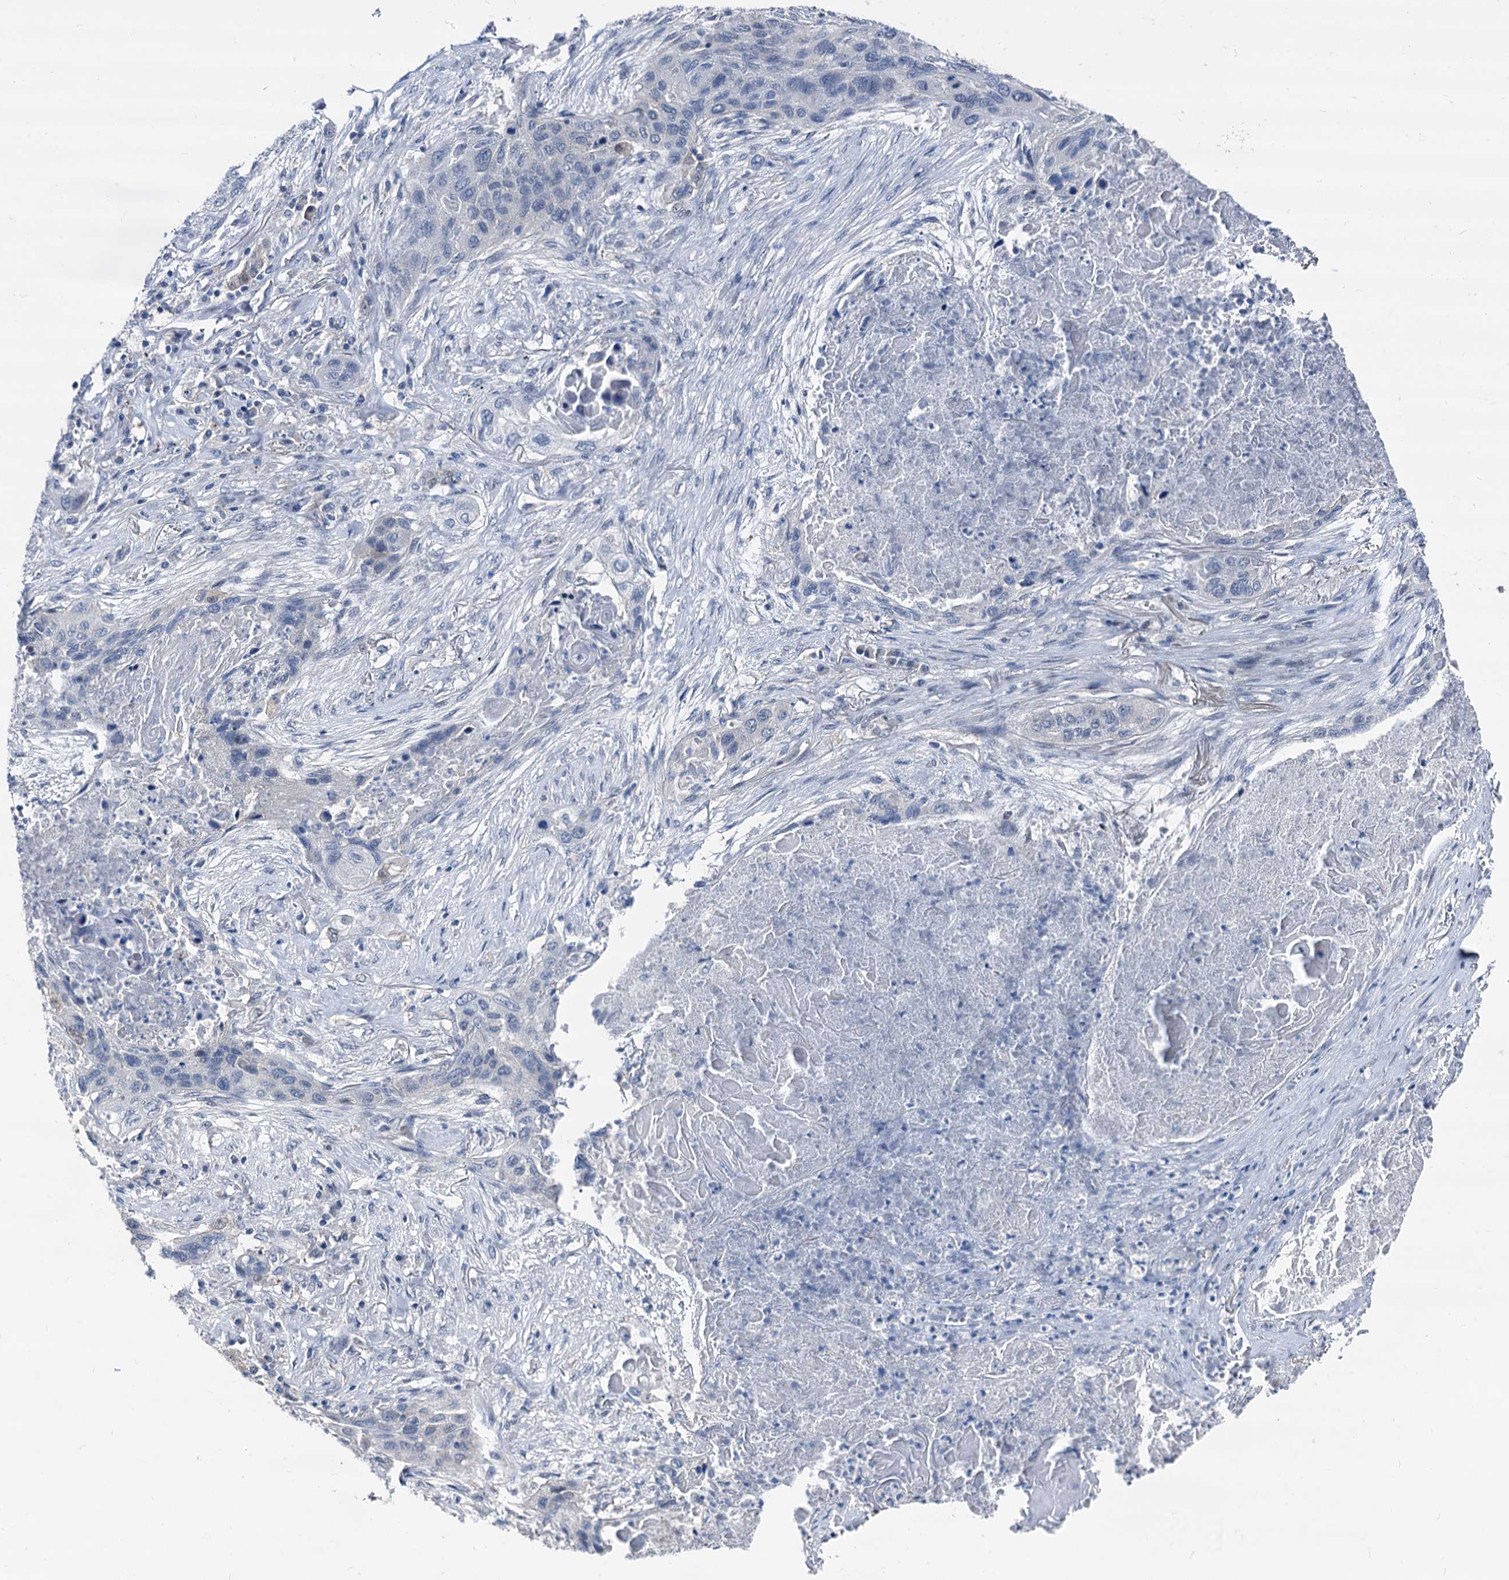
{"staining": {"intensity": "negative", "quantity": "none", "location": "none"}, "tissue": "lung cancer", "cell_type": "Tumor cells", "image_type": "cancer", "snomed": [{"axis": "morphology", "description": "Squamous cell carcinoma, NOS"}, {"axis": "topography", "description": "Lung"}], "caption": "Micrograph shows no significant protein staining in tumor cells of squamous cell carcinoma (lung).", "gene": "GLO1", "patient": {"sex": "female", "age": 63}}